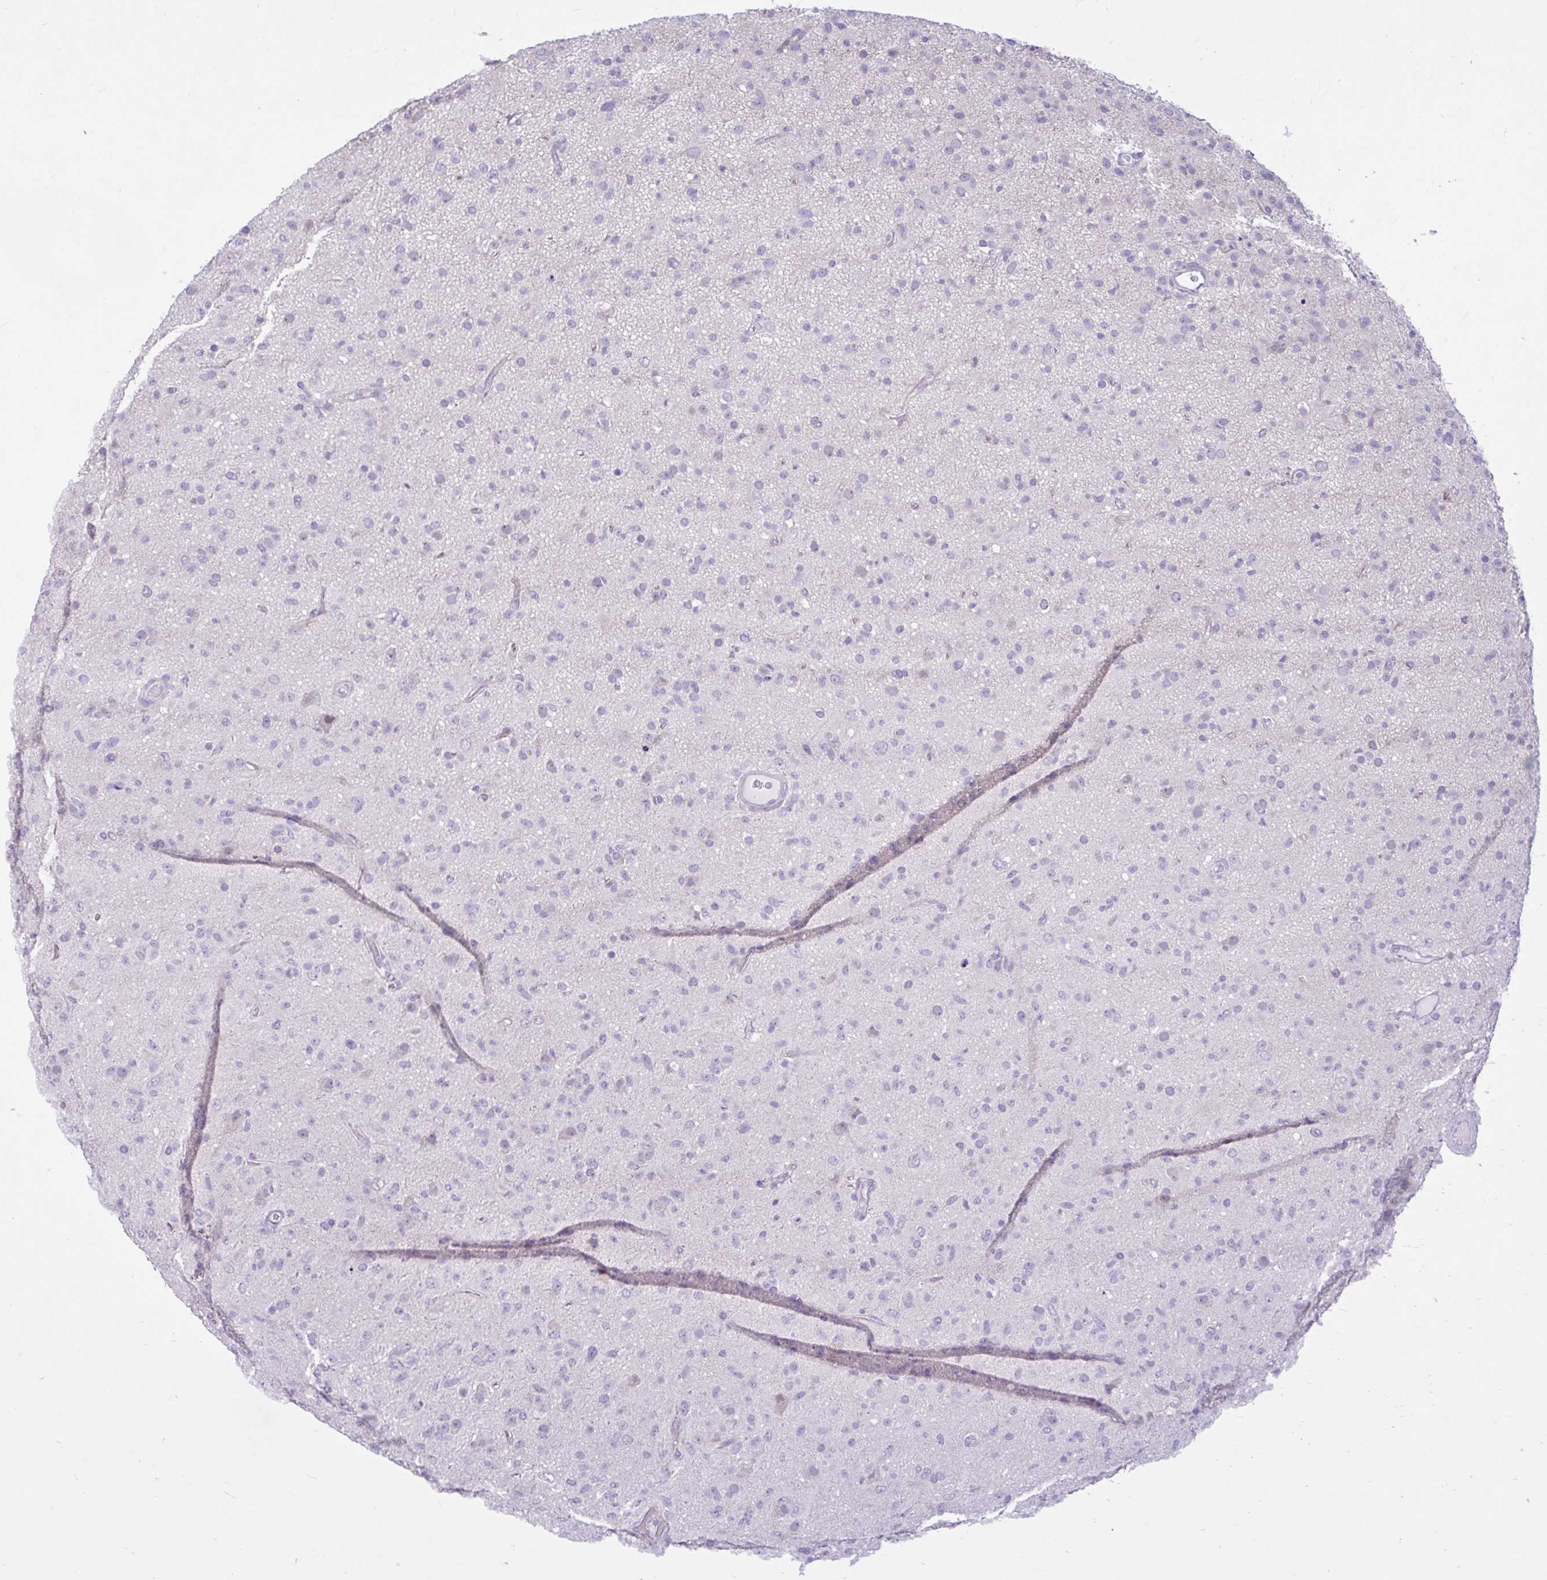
{"staining": {"intensity": "negative", "quantity": "none", "location": "none"}, "tissue": "glioma", "cell_type": "Tumor cells", "image_type": "cancer", "snomed": [{"axis": "morphology", "description": "Glioma, malignant, Low grade"}, {"axis": "topography", "description": "Brain"}], "caption": "Immunohistochemical staining of malignant low-grade glioma shows no significant staining in tumor cells.", "gene": "FAM153A", "patient": {"sex": "male", "age": 65}}